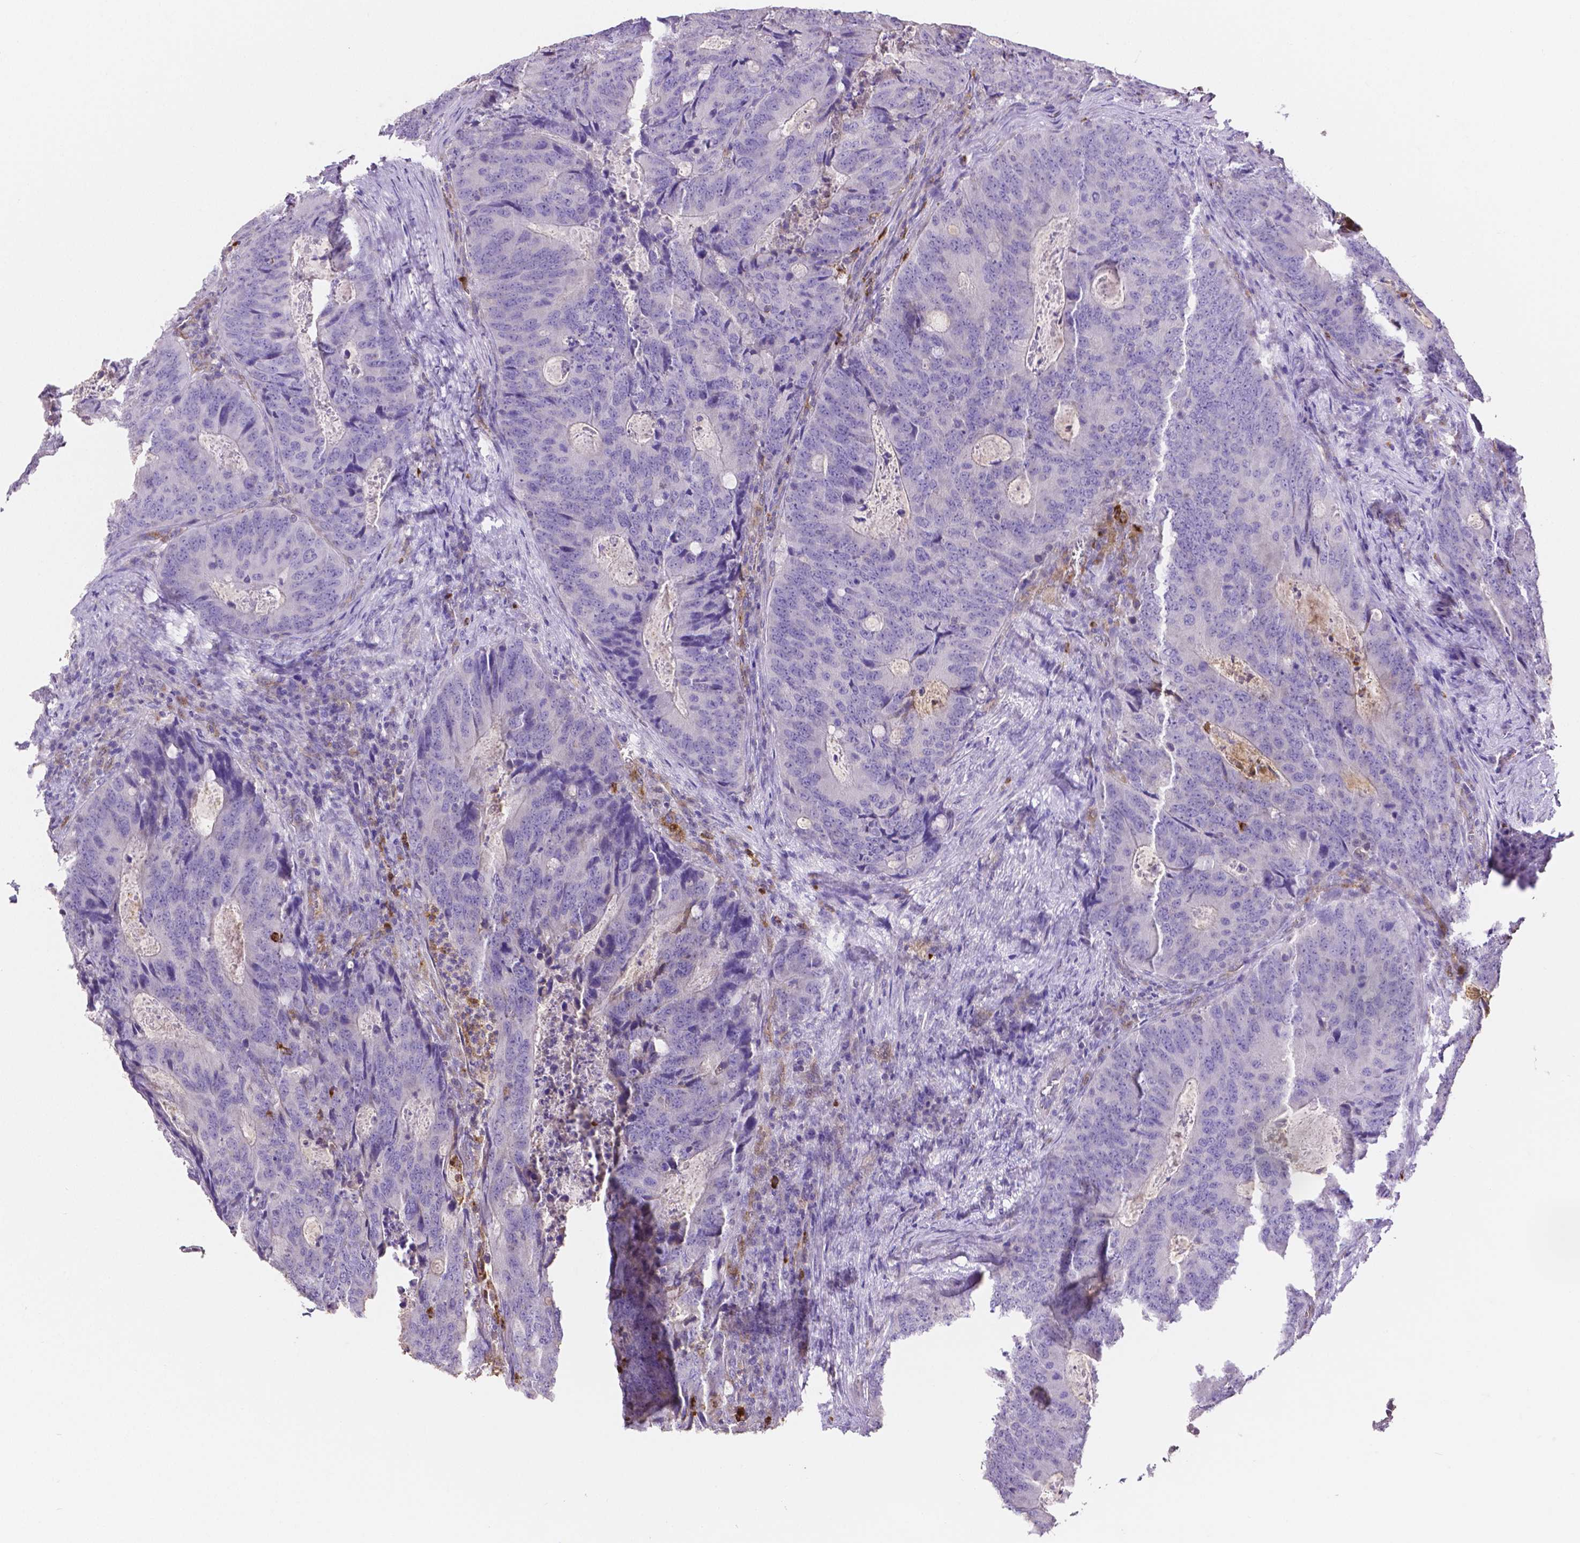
{"staining": {"intensity": "negative", "quantity": "none", "location": "none"}, "tissue": "colorectal cancer", "cell_type": "Tumor cells", "image_type": "cancer", "snomed": [{"axis": "morphology", "description": "Adenocarcinoma, NOS"}, {"axis": "topography", "description": "Colon"}], "caption": "High magnification brightfield microscopy of colorectal adenocarcinoma stained with DAB (3,3'-diaminobenzidine) (brown) and counterstained with hematoxylin (blue): tumor cells show no significant positivity. (DAB (3,3'-diaminobenzidine) immunohistochemistry (IHC), high magnification).", "gene": "MMP9", "patient": {"sex": "male", "age": 67}}